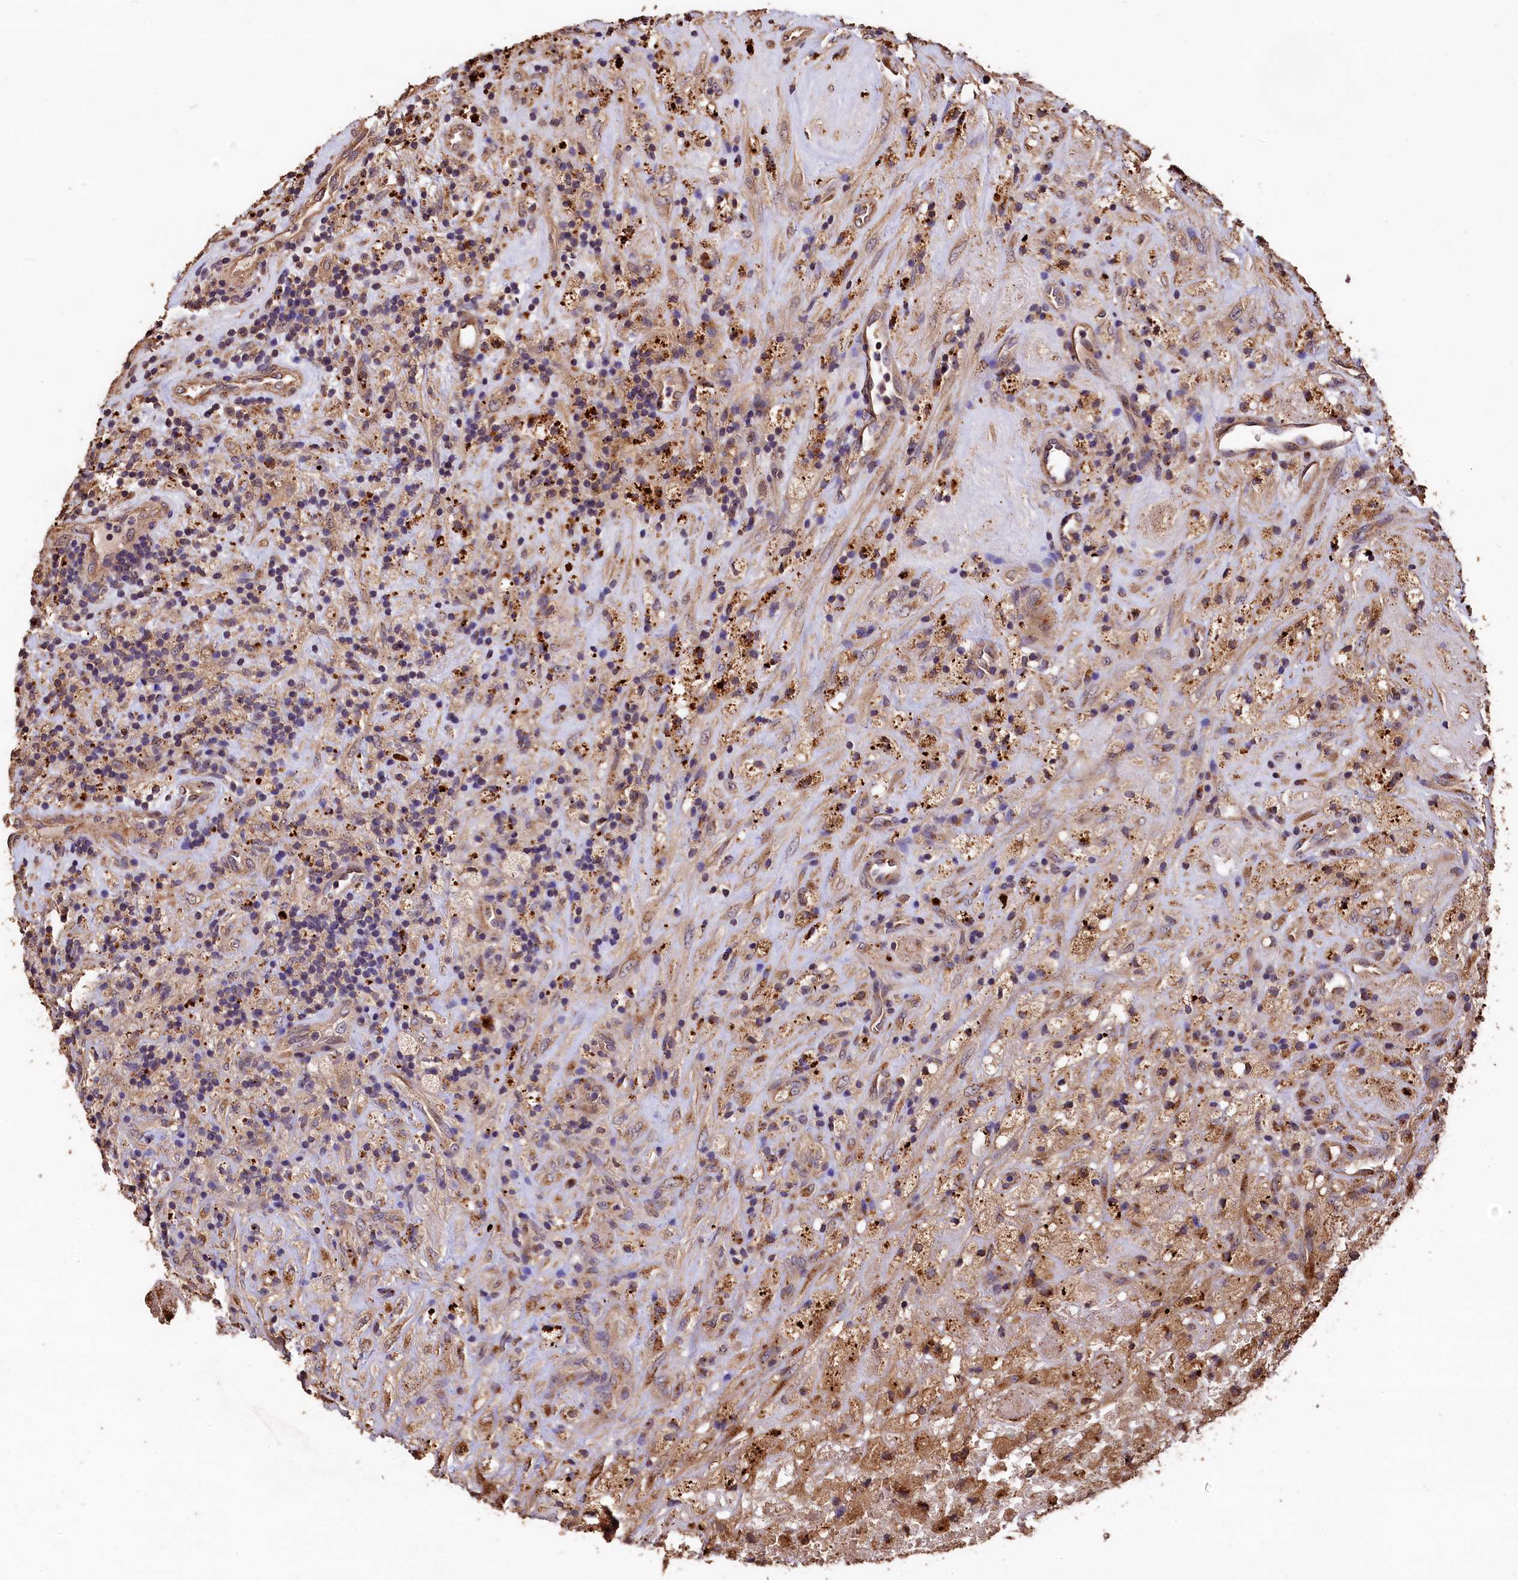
{"staining": {"intensity": "moderate", "quantity": "<25%", "location": "cytoplasmic/membranous"}, "tissue": "glioma", "cell_type": "Tumor cells", "image_type": "cancer", "snomed": [{"axis": "morphology", "description": "Glioma, malignant, High grade"}, {"axis": "topography", "description": "Brain"}], "caption": "Tumor cells exhibit moderate cytoplasmic/membranous staining in approximately <25% of cells in malignant glioma (high-grade). Immunohistochemistry stains the protein in brown and the nuclei are stained blue.", "gene": "LSM4", "patient": {"sex": "male", "age": 69}}